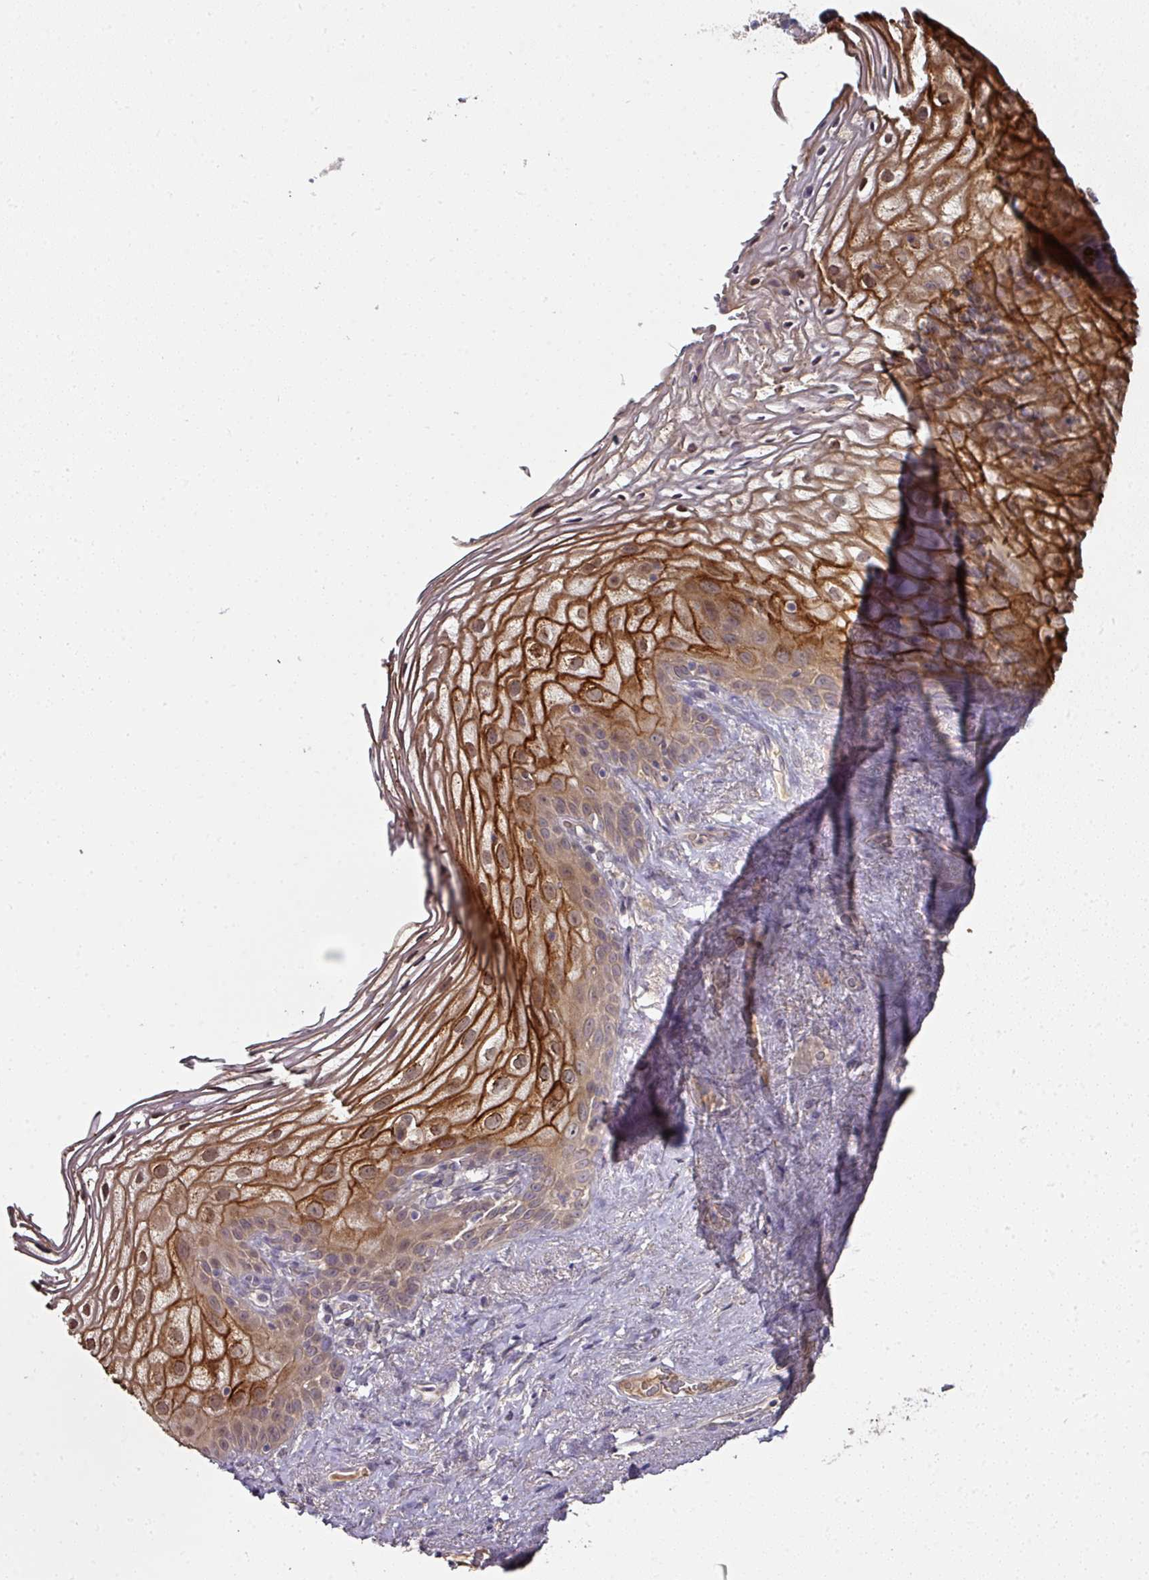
{"staining": {"intensity": "strong", "quantity": "<25%", "location": "cytoplasmic/membranous"}, "tissue": "vagina", "cell_type": "Squamous epithelial cells", "image_type": "normal", "snomed": [{"axis": "morphology", "description": "Normal tissue, NOS"}, {"axis": "topography", "description": "Vagina"}, {"axis": "topography", "description": "Peripheral nerve tissue"}], "caption": "Vagina stained with a brown dye shows strong cytoplasmic/membranous positive expression in about <25% of squamous epithelial cells.", "gene": "CTDSP2", "patient": {"sex": "female", "age": 71}}